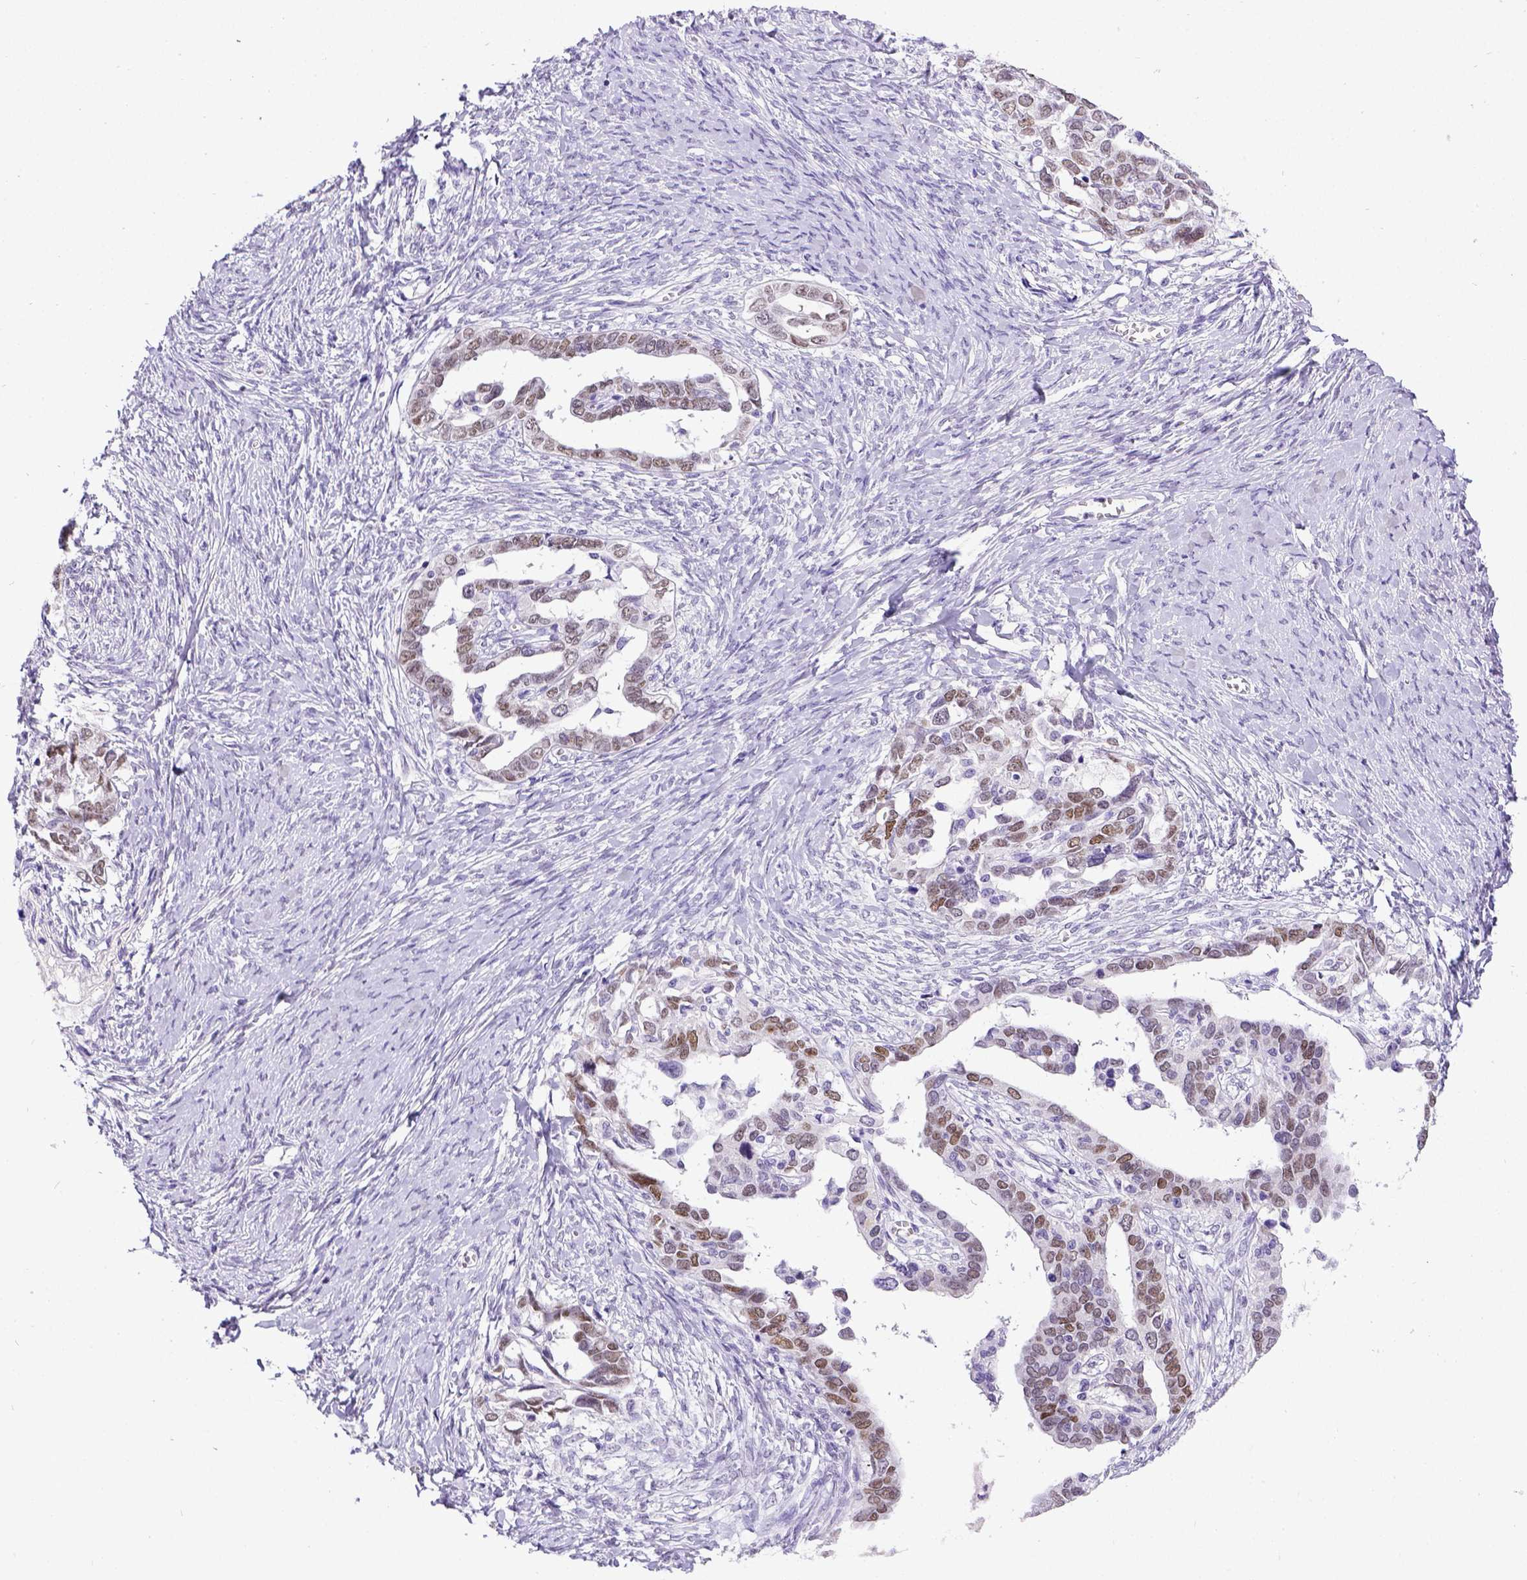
{"staining": {"intensity": "weak", "quantity": ">75%", "location": "nuclear"}, "tissue": "ovarian cancer", "cell_type": "Tumor cells", "image_type": "cancer", "snomed": [{"axis": "morphology", "description": "Cystadenocarcinoma, serous, NOS"}, {"axis": "topography", "description": "Ovary"}], "caption": "The photomicrograph displays a brown stain indicating the presence of a protein in the nuclear of tumor cells in ovarian serous cystadenocarcinoma.", "gene": "ESR1", "patient": {"sex": "female", "age": 69}}